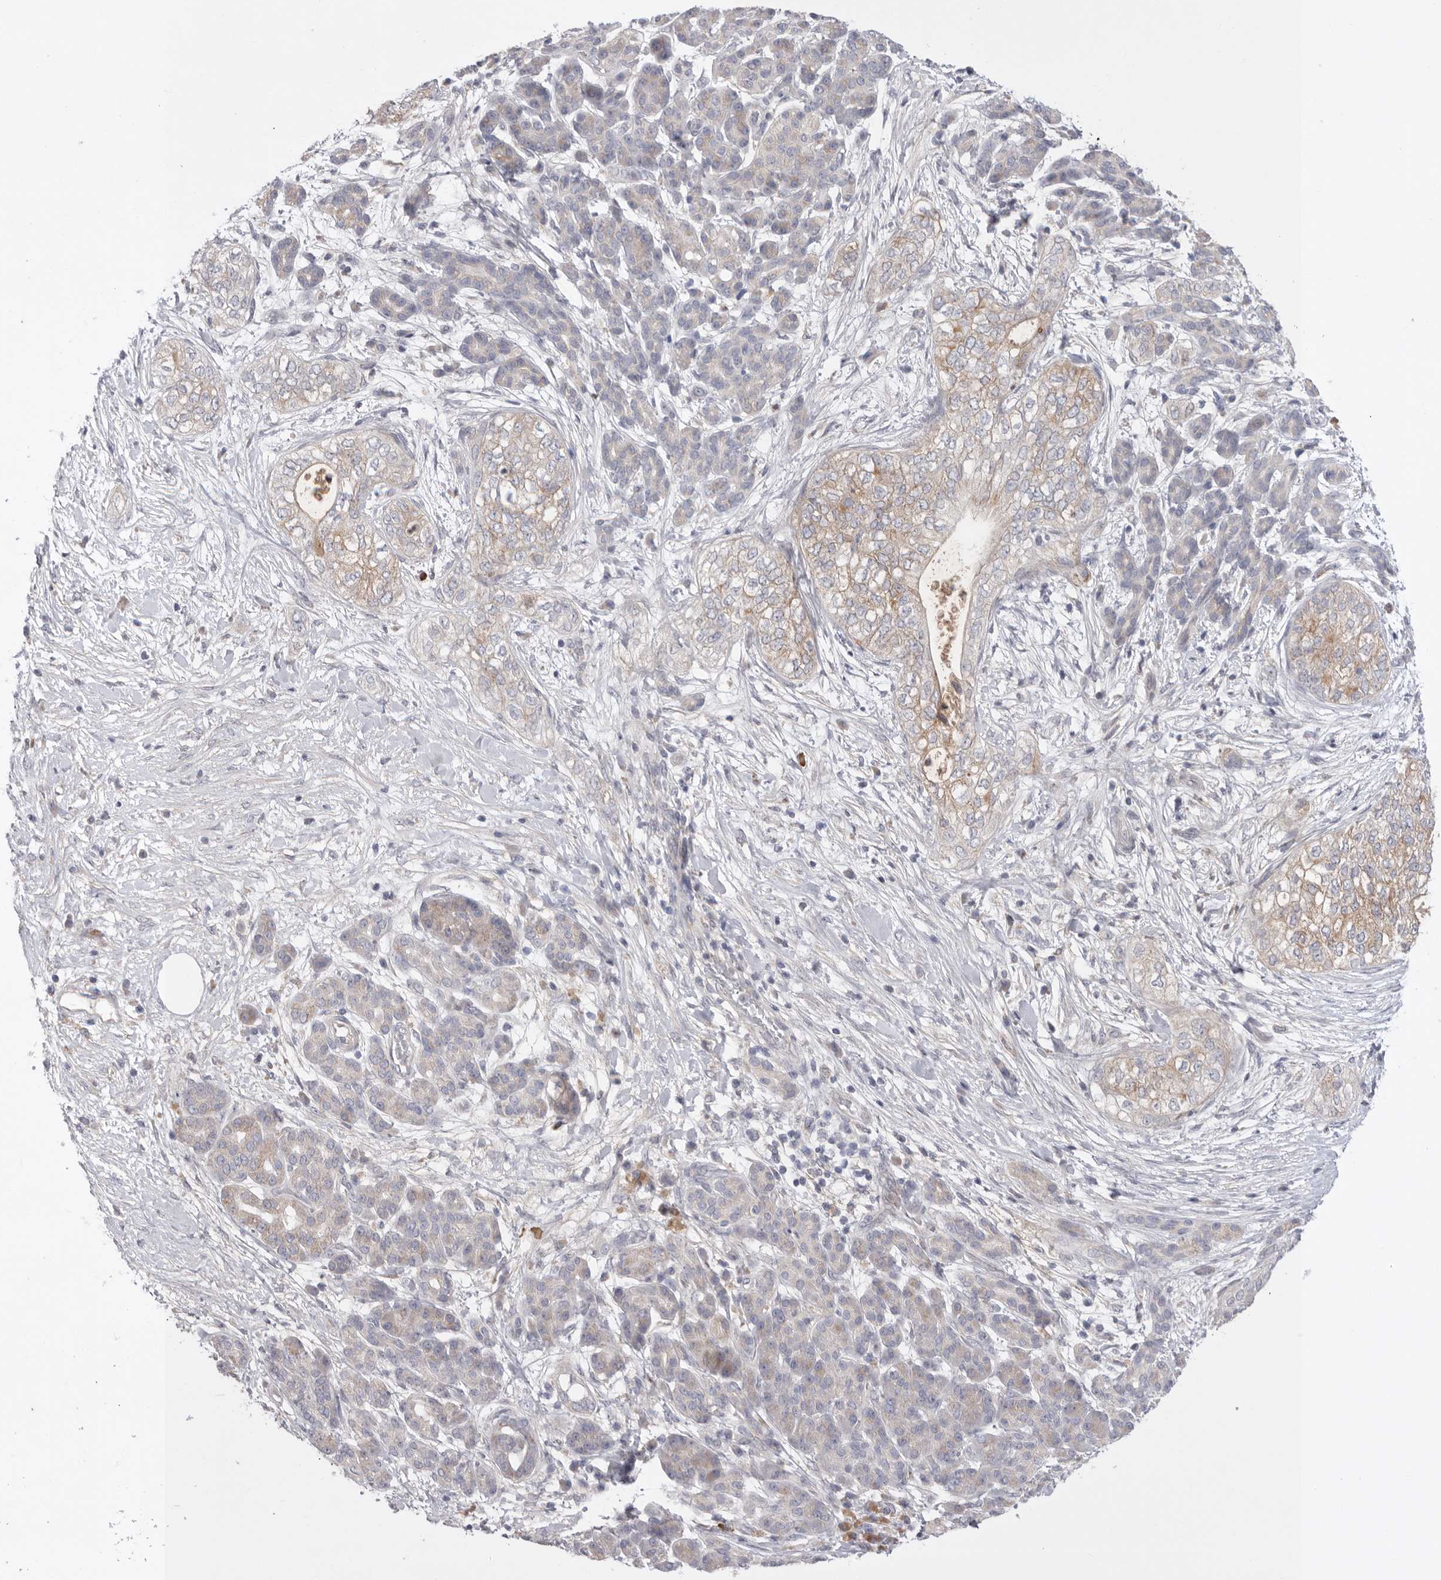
{"staining": {"intensity": "weak", "quantity": "<25%", "location": "cytoplasmic/membranous"}, "tissue": "pancreatic cancer", "cell_type": "Tumor cells", "image_type": "cancer", "snomed": [{"axis": "morphology", "description": "Adenocarcinoma, NOS"}, {"axis": "topography", "description": "Pancreas"}], "caption": "DAB immunohistochemical staining of human adenocarcinoma (pancreatic) shows no significant positivity in tumor cells.", "gene": "CCDC126", "patient": {"sex": "male", "age": 72}}